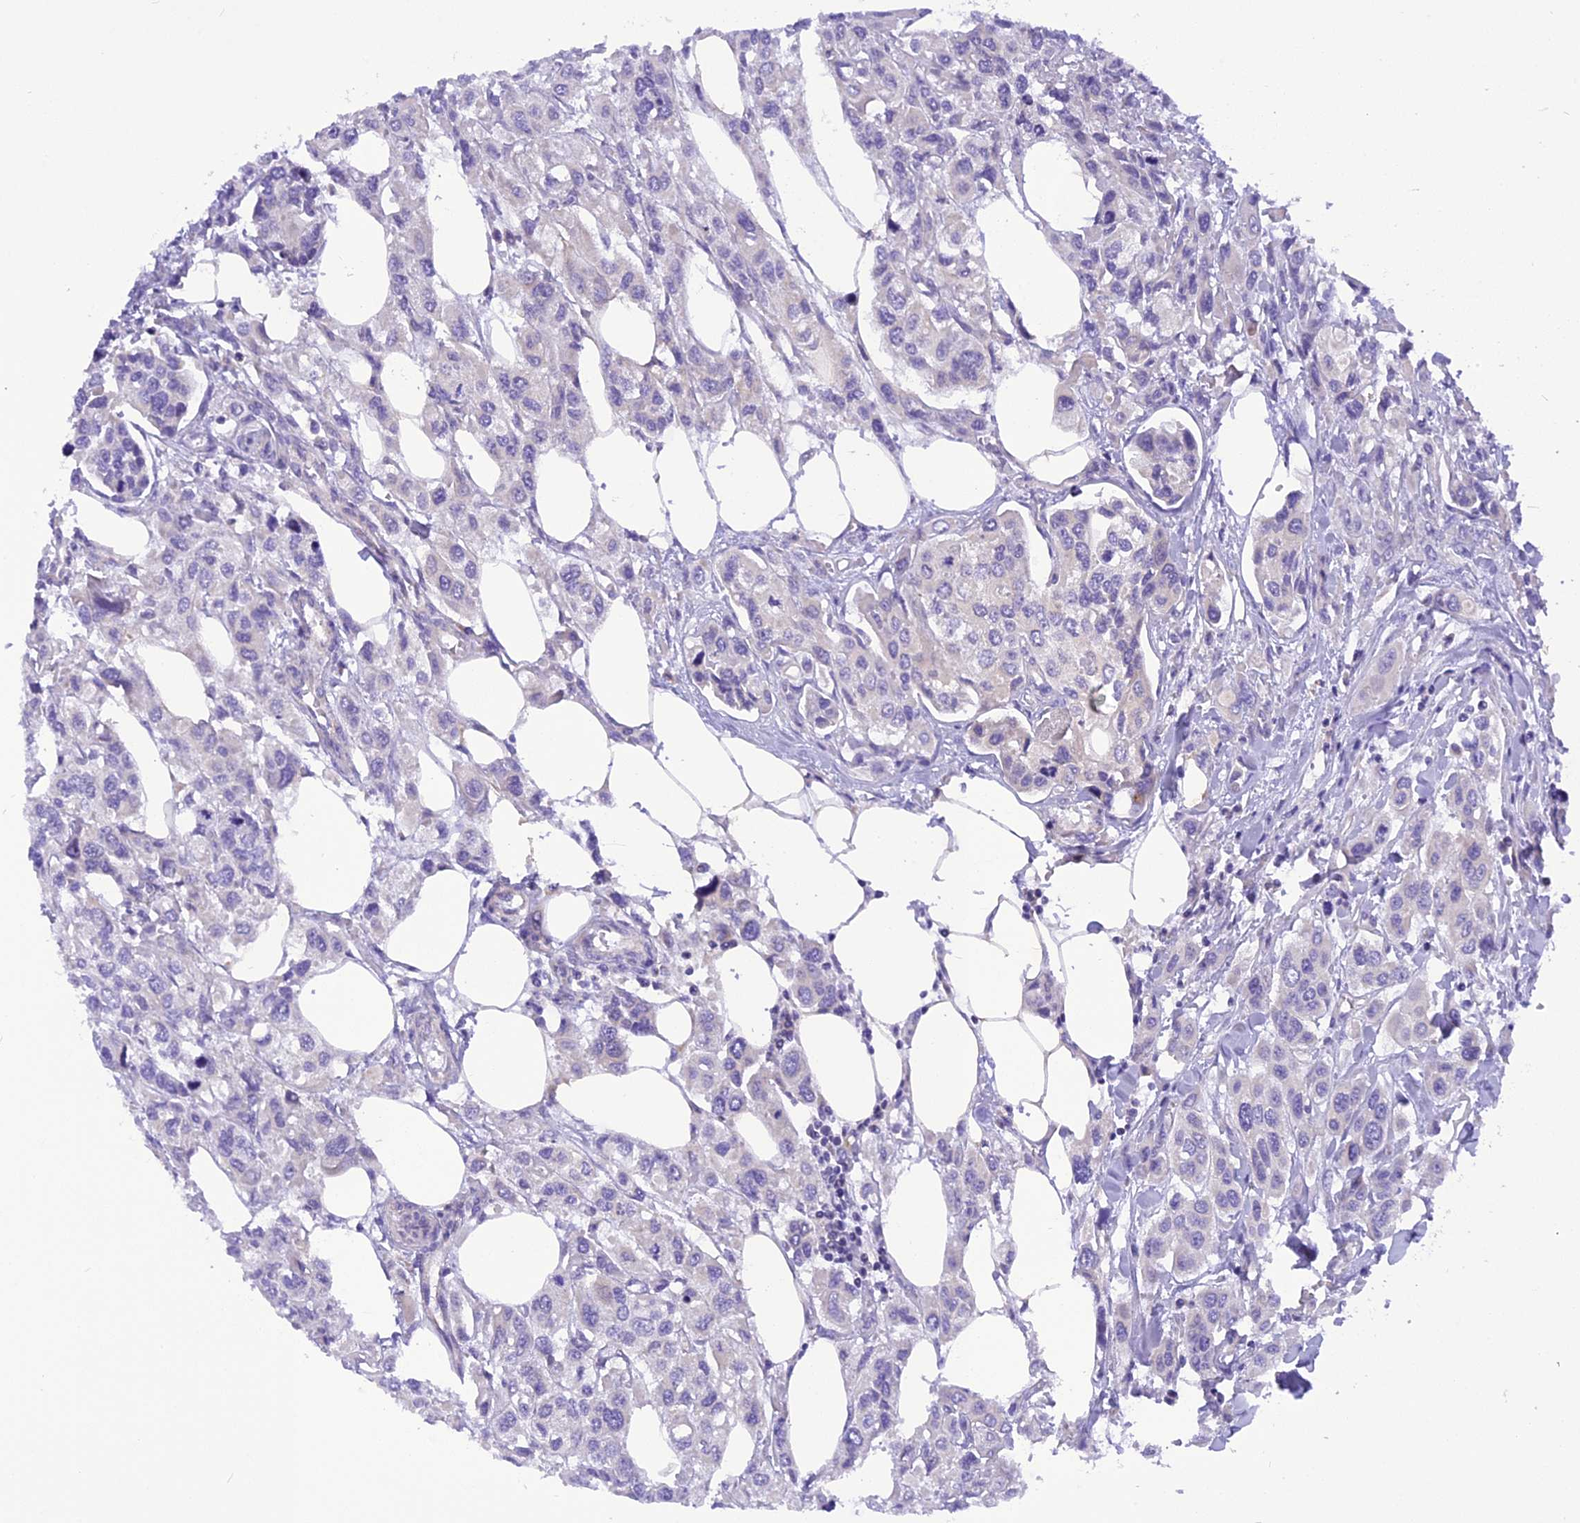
{"staining": {"intensity": "negative", "quantity": "none", "location": "none"}, "tissue": "urothelial cancer", "cell_type": "Tumor cells", "image_type": "cancer", "snomed": [{"axis": "morphology", "description": "Urothelial carcinoma, High grade"}, {"axis": "topography", "description": "Urinary bladder"}], "caption": "This is an IHC photomicrograph of human urothelial cancer. There is no staining in tumor cells.", "gene": "TRIM3", "patient": {"sex": "male", "age": 67}}